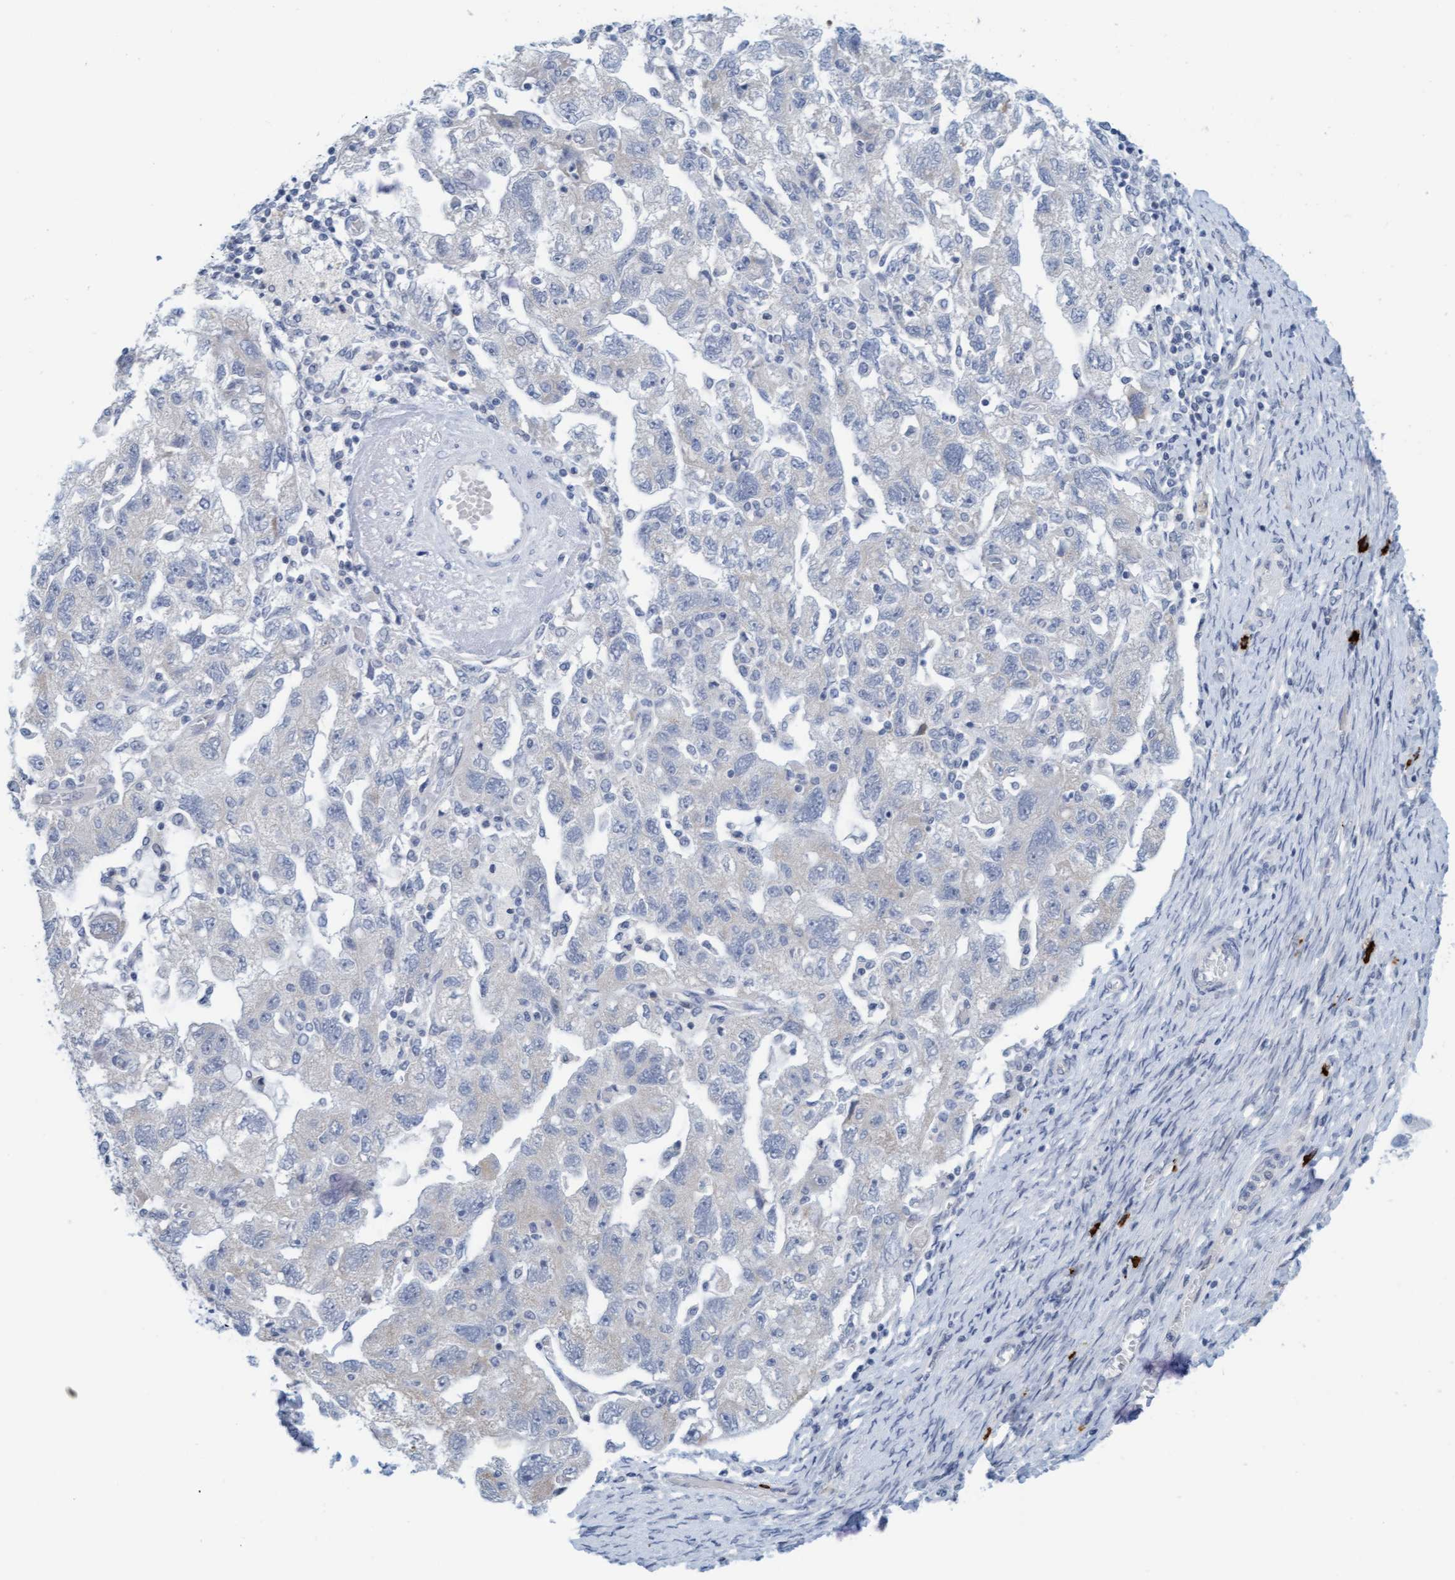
{"staining": {"intensity": "negative", "quantity": "none", "location": "none"}, "tissue": "ovarian cancer", "cell_type": "Tumor cells", "image_type": "cancer", "snomed": [{"axis": "morphology", "description": "Carcinoma, NOS"}, {"axis": "morphology", "description": "Cystadenocarcinoma, serous, NOS"}, {"axis": "topography", "description": "Ovary"}], "caption": "Ovarian carcinoma was stained to show a protein in brown. There is no significant expression in tumor cells.", "gene": "CPA3", "patient": {"sex": "female", "age": 69}}